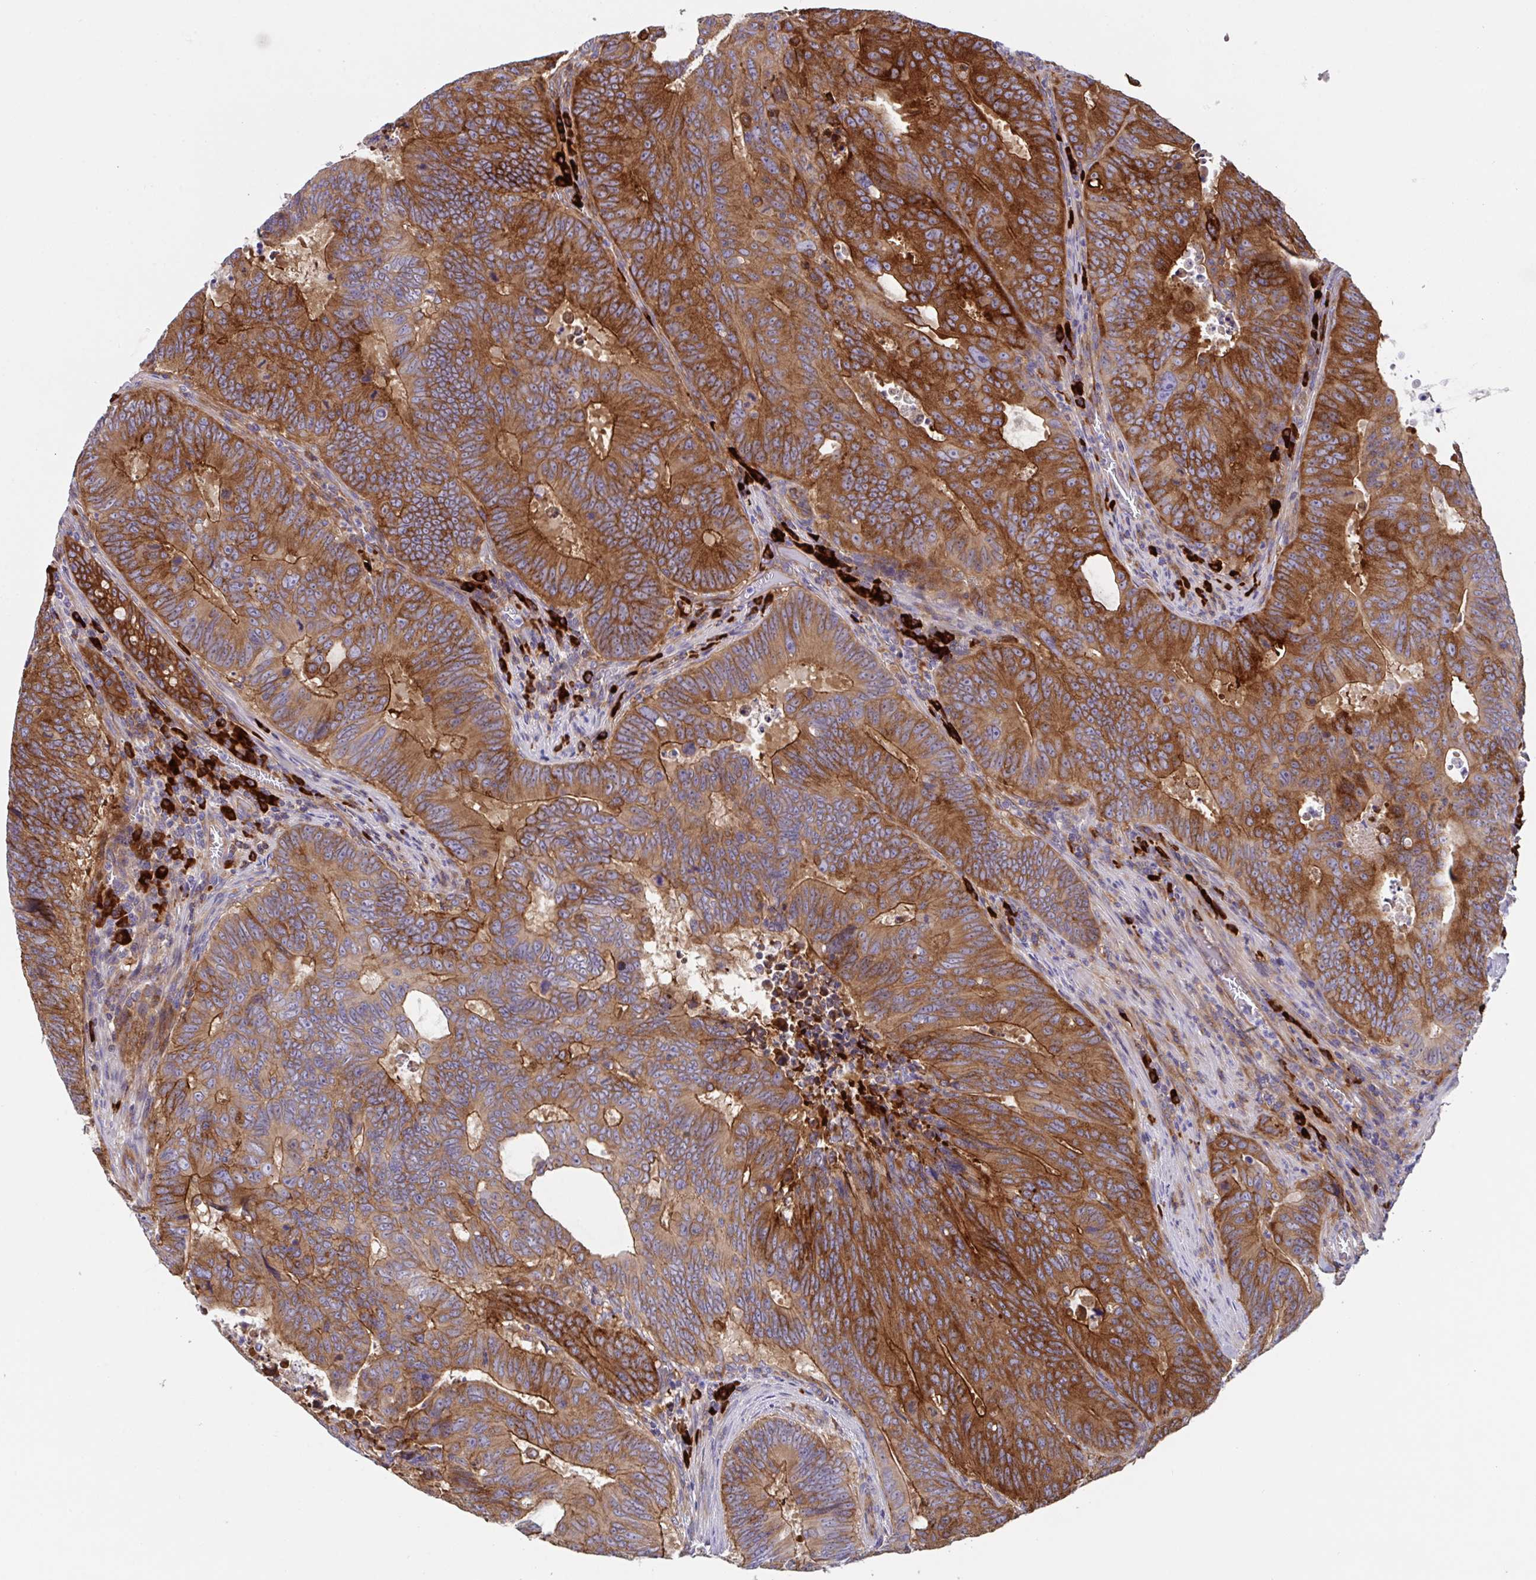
{"staining": {"intensity": "strong", "quantity": ">75%", "location": "cytoplasmic/membranous"}, "tissue": "colorectal cancer", "cell_type": "Tumor cells", "image_type": "cancer", "snomed": [{"axis": "morphology", "description": "Adenocarcinoma, NOS"}, {"axis": "topography", "description": "Colon"}], "caption": "About >75% of tumor cells in colorectal cancer (adenocarcinoma) reveal strong cytoplasmic/membranous protein staining as visualized by brown immunohistochemical staining.", "gene": "YARS2", "patient": {"sex": "male", "age": 62}}